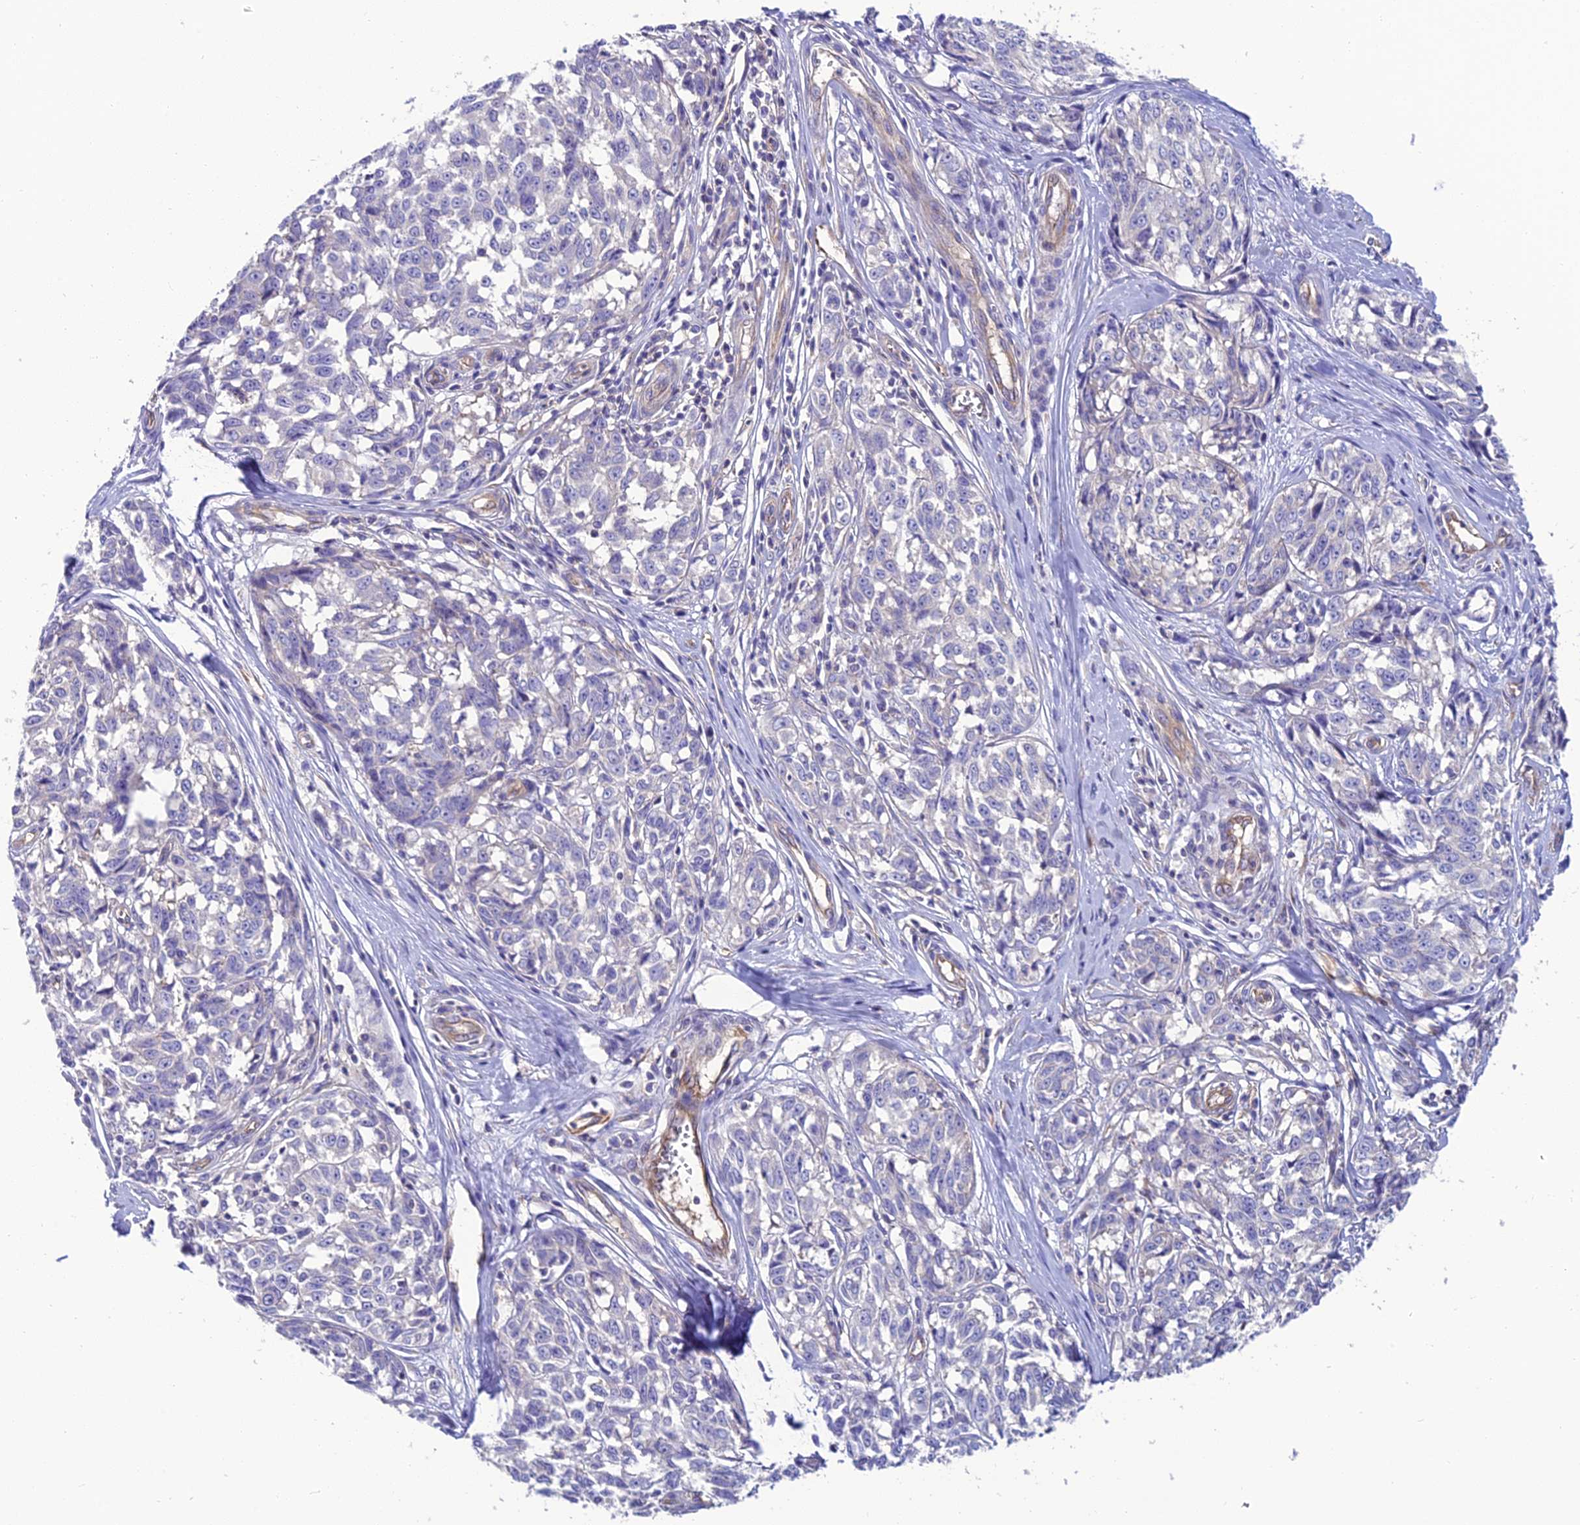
{"staining": {"intensity": "negative", "quantity": "none", "location": "none"}, "tissue": "melanoma", "cell_type": "Tumor cells", "image_type": "cancer", "snomed": [{"axis": "morphology", "description": "Malignant melanoma, NOS"}, {"axis": "topography", "description": "Skin"}], "caption": "Immunohistochemistry micrograph of neoplastic tissue: malignant melanoma stained with DAB demonstrates no significant protein staining in tumor cells.", "gene": "PPFIA3", "patient": {"sex": "female", "age": 64}}